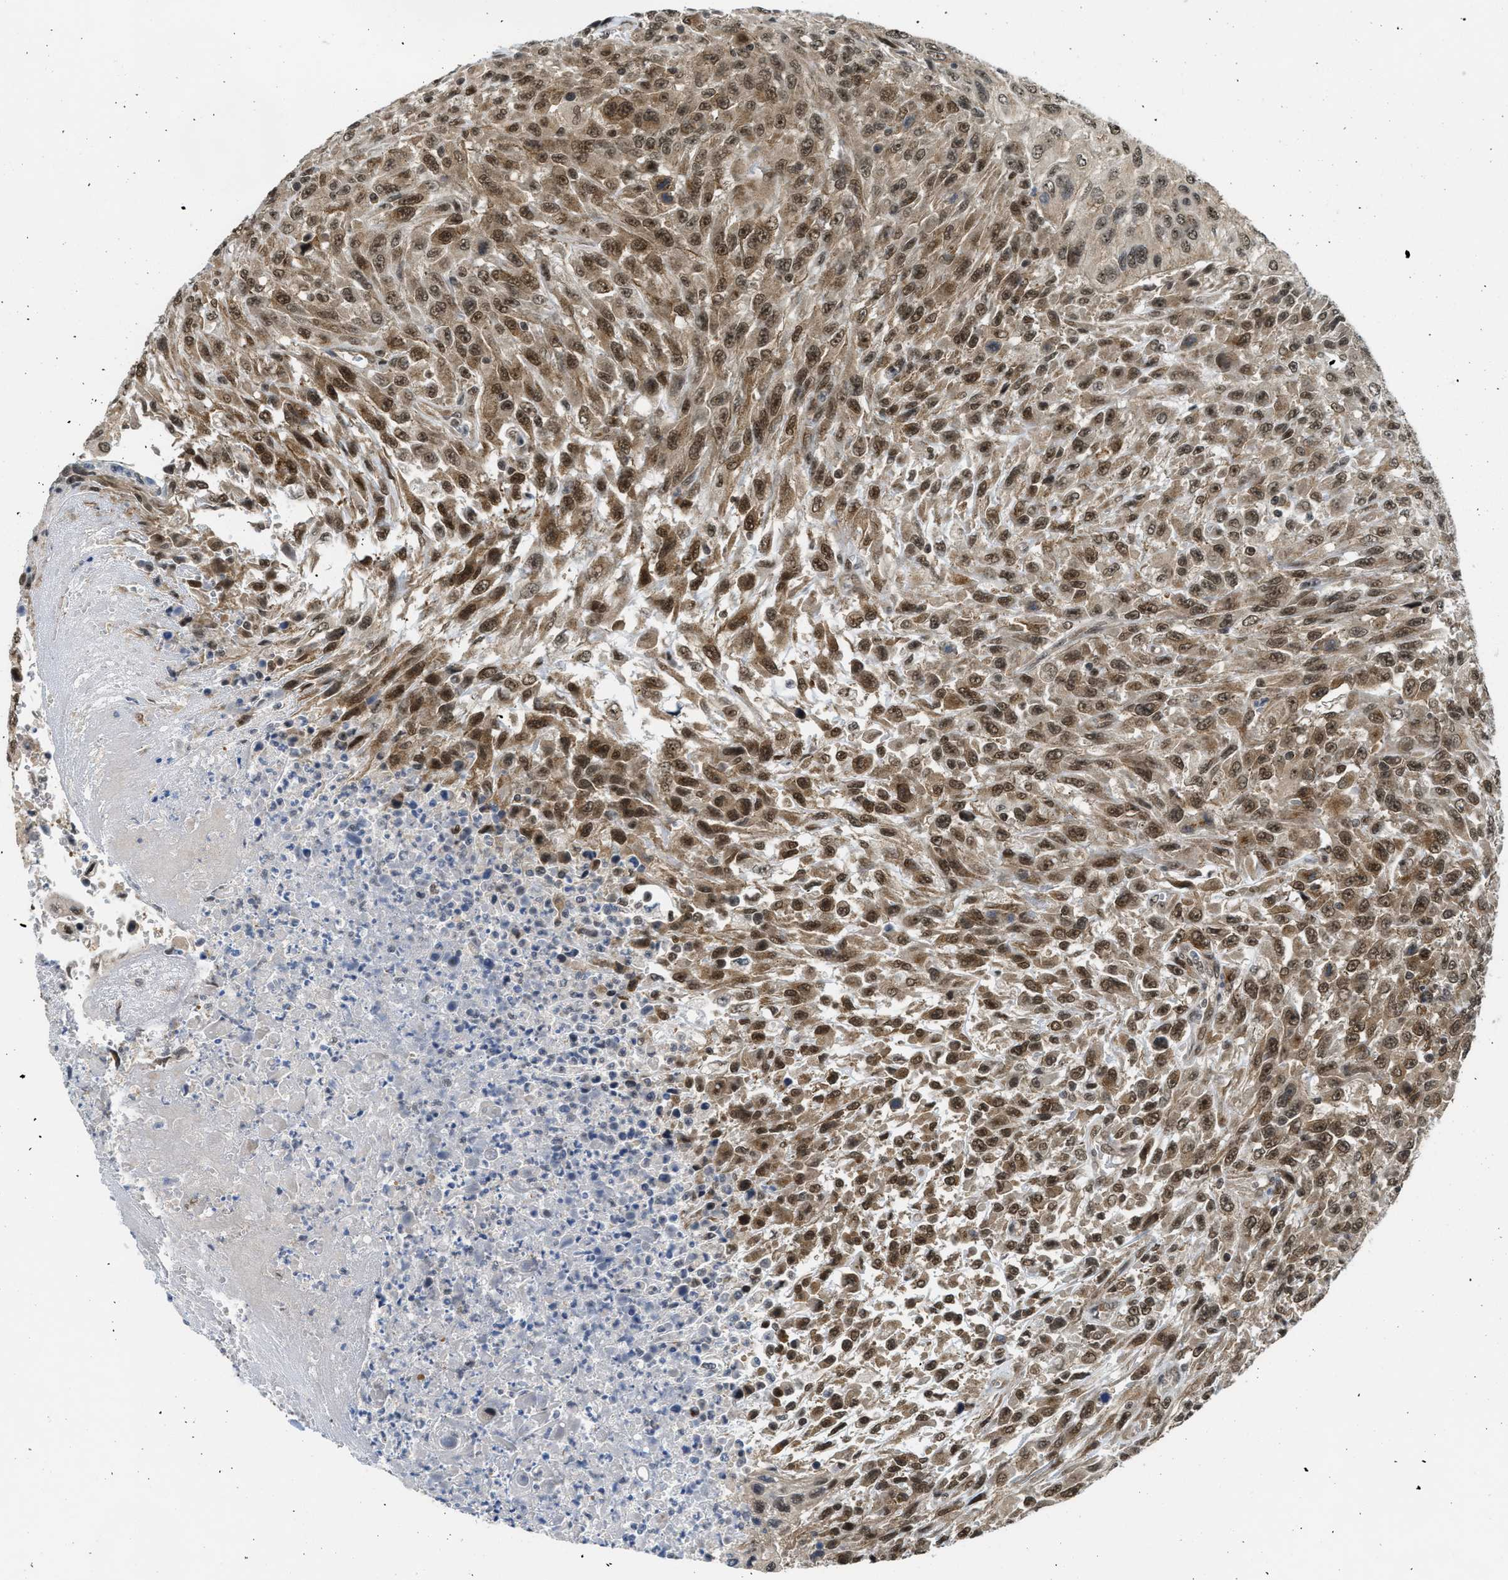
{"staining": {"intensity": "strong", "quantity": ">75%", "location": "cytoplasmic/membranous,nuclear"}, "tissue": "urothelial cancer", "cell_type": "Tumor cells", "image_type": "cancer", "snomed": [{"axis": "morphology", "description": "Urothelial carcinoma, High grade"}, {"axis": "topography", "description": "Urinary bladder"}], "caption": "A histopathology image showing strong cytoplasmic/membranous and nuclear expression in about >75% of tumor cells in high-grade urothelial carcinoma, as visualized by brown immunohistochemical staining.", "gene": "TACC1", "patient": {"sex": "male", "age": 66}}